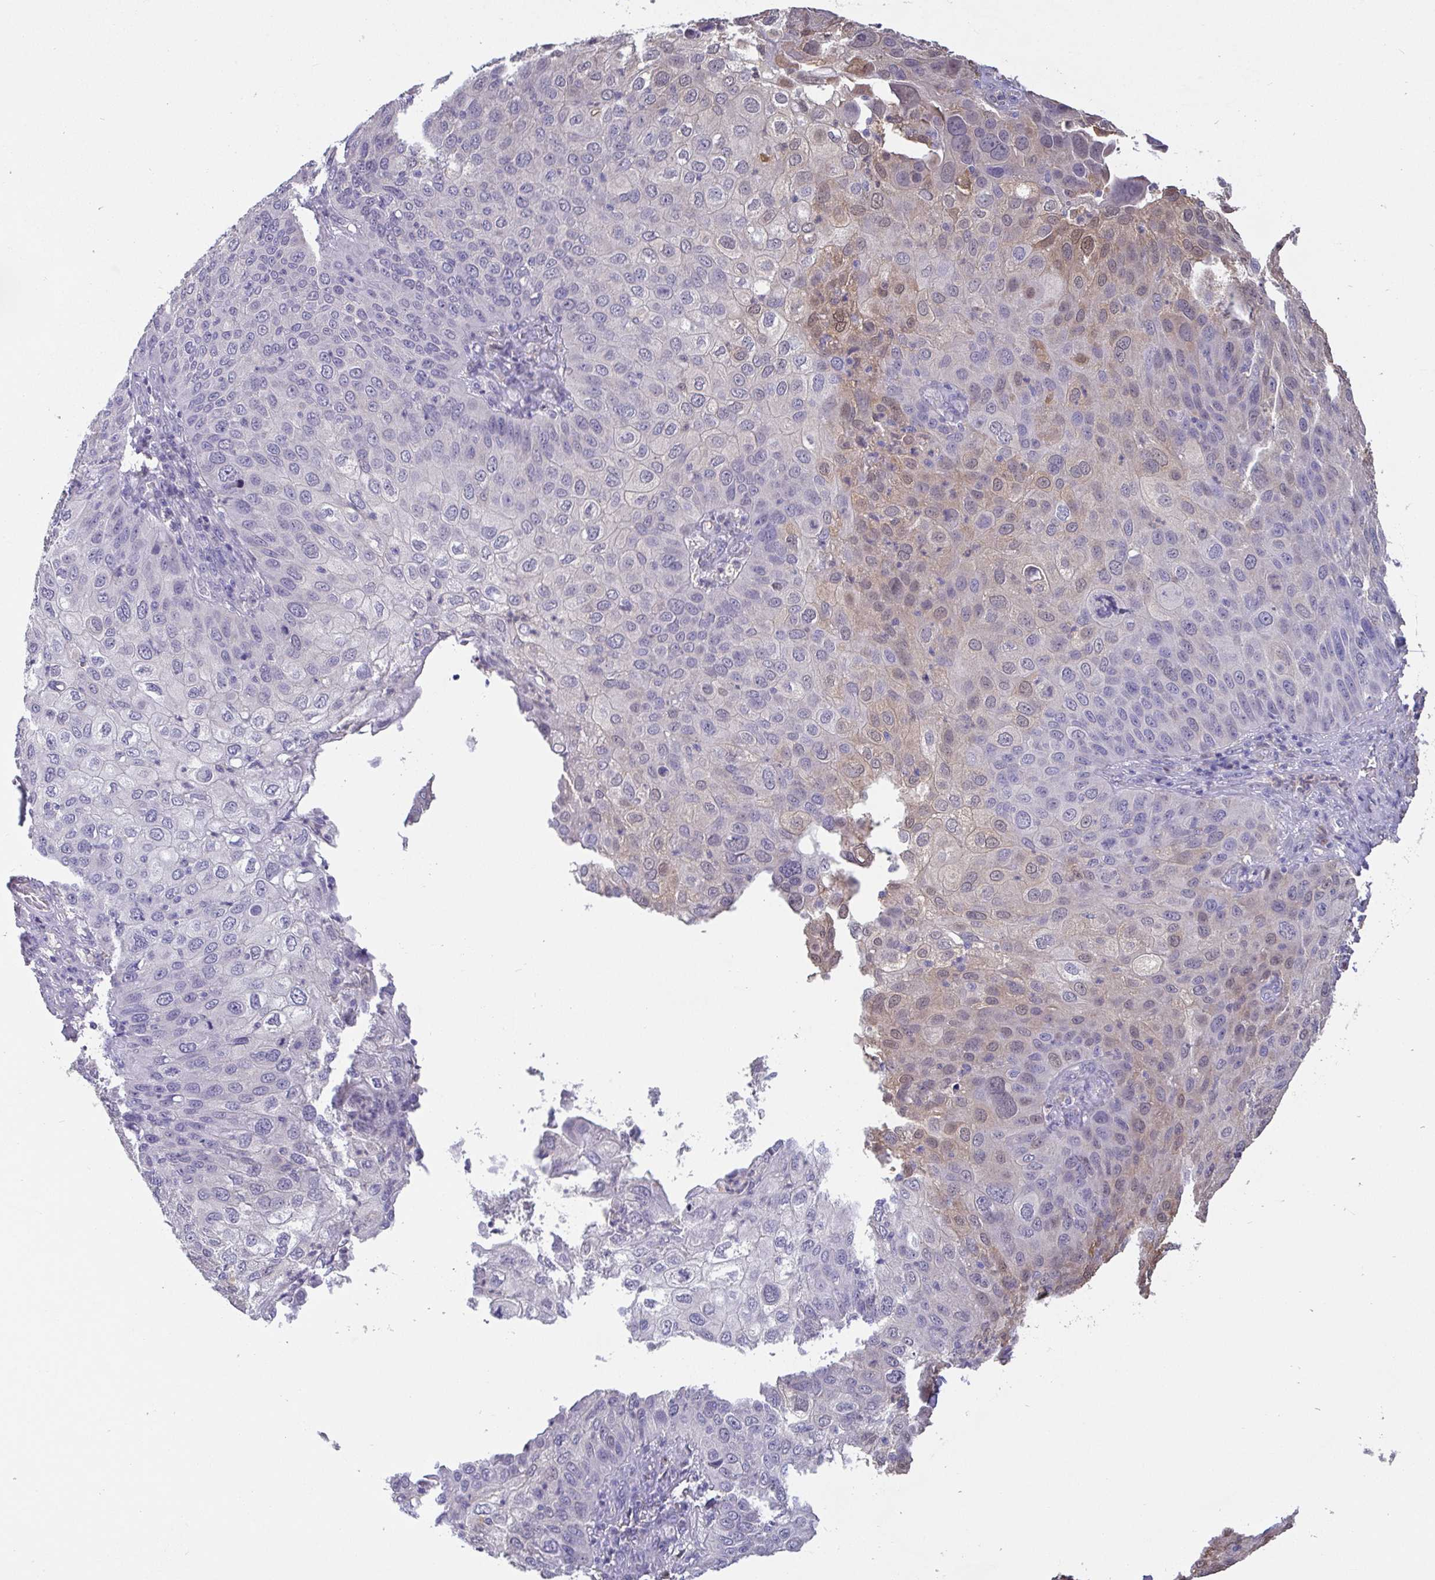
{"staining": {"intensity": "weak", "quantity": "<25%", "location": "cytoplasmic/membranous"}, "tissue": "skin cancer", "cell_type": "Tumor cells", "image_type": "cancer", "snomed": [{"axis": "morphology", "description": "Squamous cell carcinoma, NOS"}, {"axis": "topography", "description": "Skin"}], "caption": "This is an IHC histopathology image of human squamous cell carcinoma (skin). There is no expression in tumor cells.", "gene": "IDH1", "patient": {"sex": "male", "age": 87}}